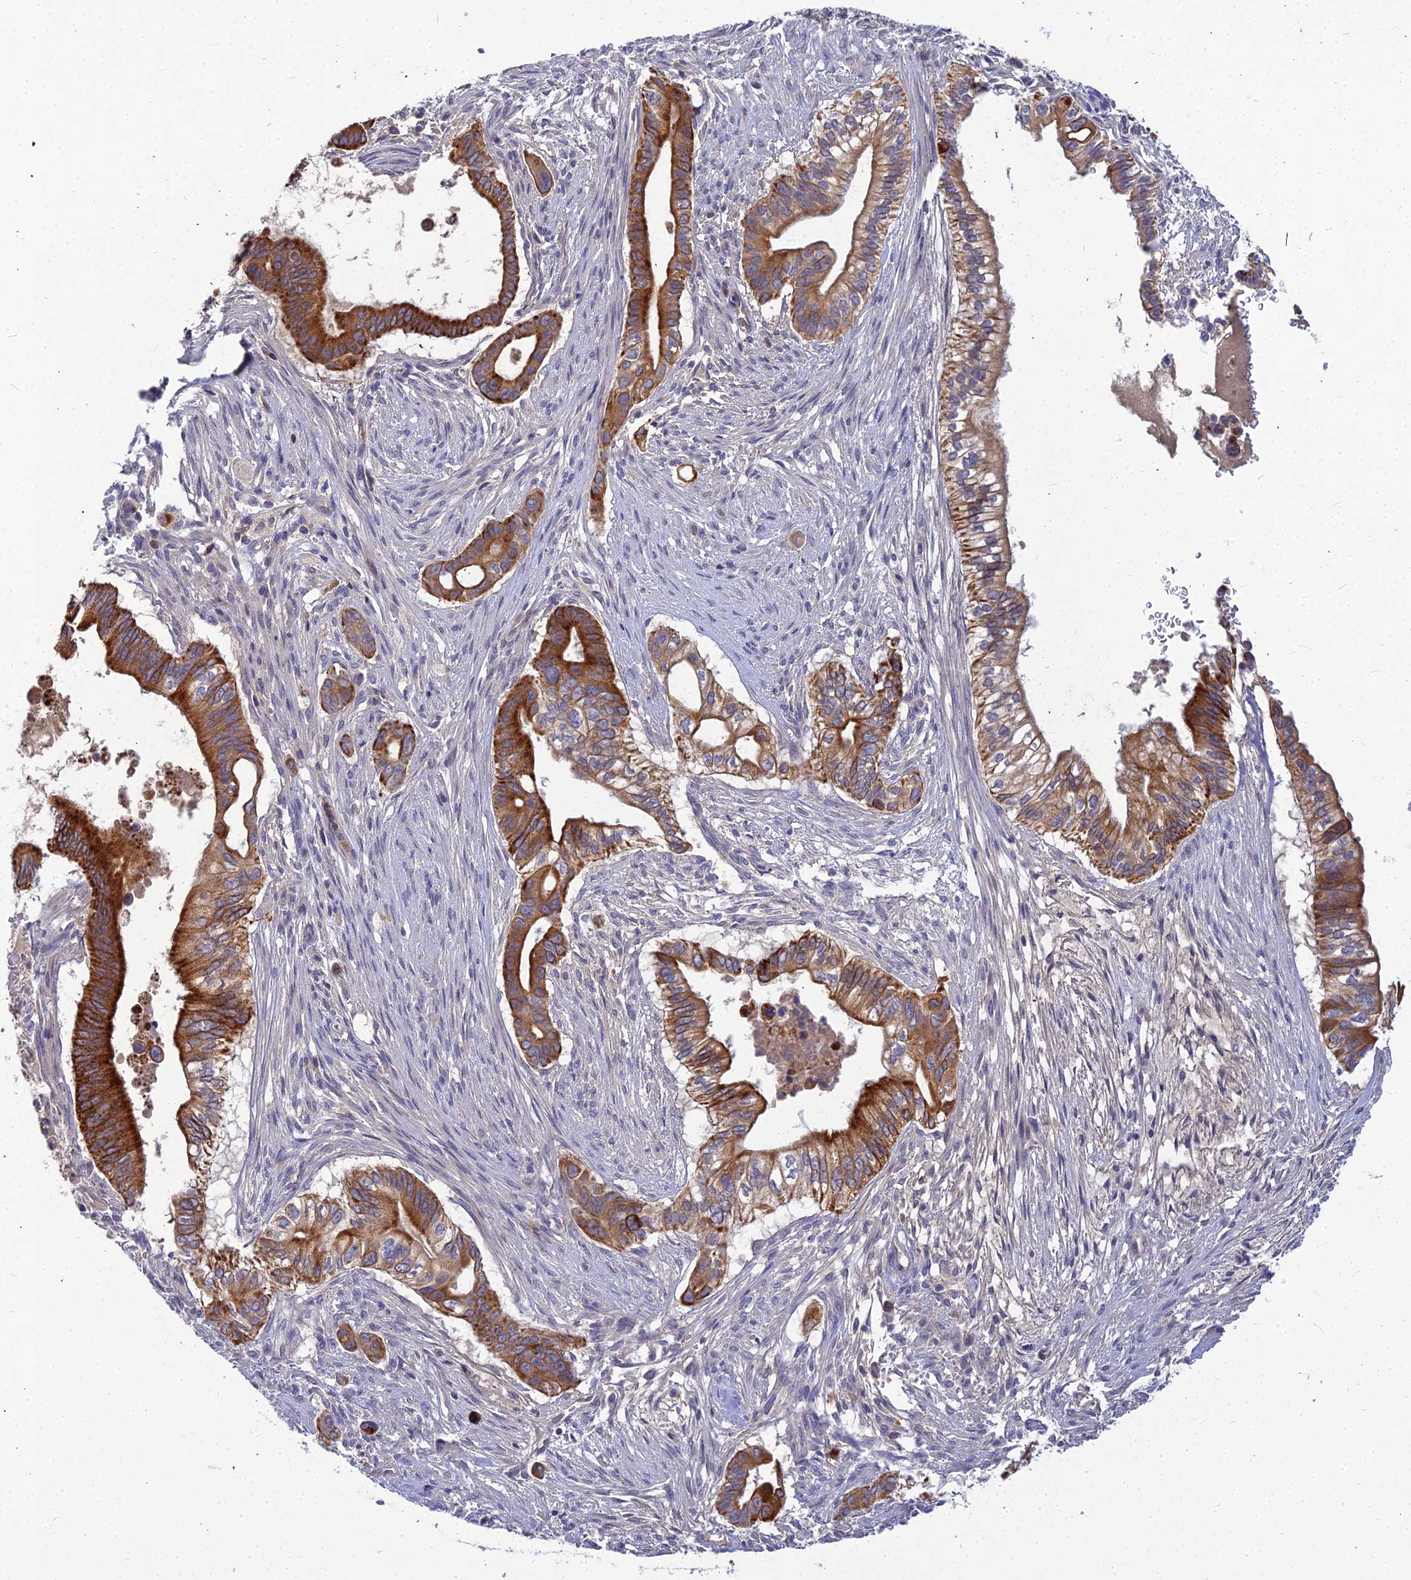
{"staining": {"intensity": "strong", "quantity": ">75%", "location": "cytoplasmic/membranous"}, "tissue": "pancreatic cancer", "cell_type": "Tumor cells", "image_type": "cancer", "snomed": [{"axis": "morphology", "description": "Adenocarcinoma, NOS"}, {"axis": "topography", "description": "Pancreas"}], "caption": "DAB (3,3'-diaminobenzidine) immunohistochemical staining of human pancreatic cancer (adenocarcinoma) demonstrates strong cytoplasmic/membranous protein staining in about >75% of tumor cells. (Brightfield microscopy of DAB IHC at high magnification).", "gene": "DMRTA1", "patient": {"sex": "male", "age": 68}}